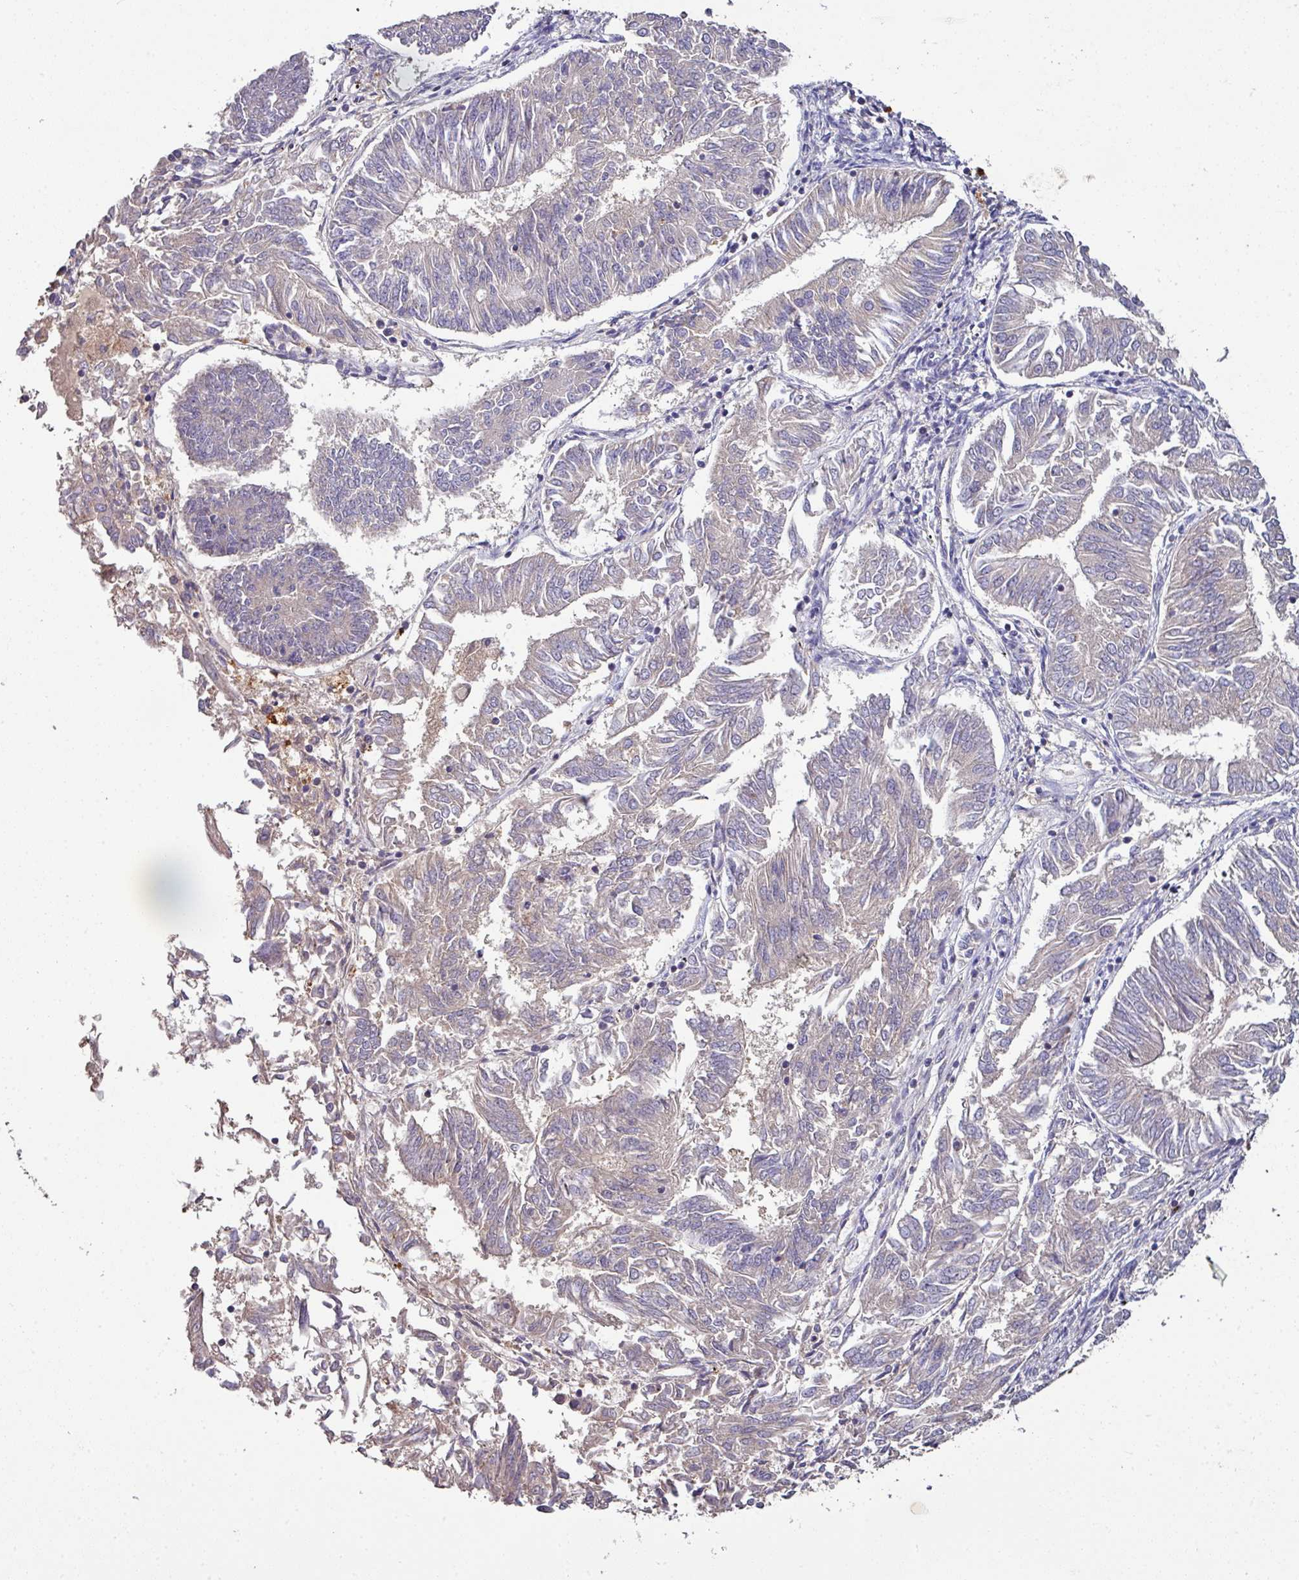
{"staining": {"intensity": "negative", "quantity": "none", "location": "none"}, "tissue": "endometrial cancer", "cell_type": "Tumor cells", "image_type": "cancer", "snomed": [{"axis": "morphology", "description": "Adenocarcinoma, NOS"}, {"axis": "topography", "description": "Endometrium"}], "caption": "The immunohistochemistry histopathology image has no significant staining in tumor cells of adenocarcinoma (endometrial) tissue. (DAB (3,3'-diaminobenzidine) IHC with hematoxylin counter stain).", "gene": "AEBP2", "patient": {"sex": "female", "age": 58}}